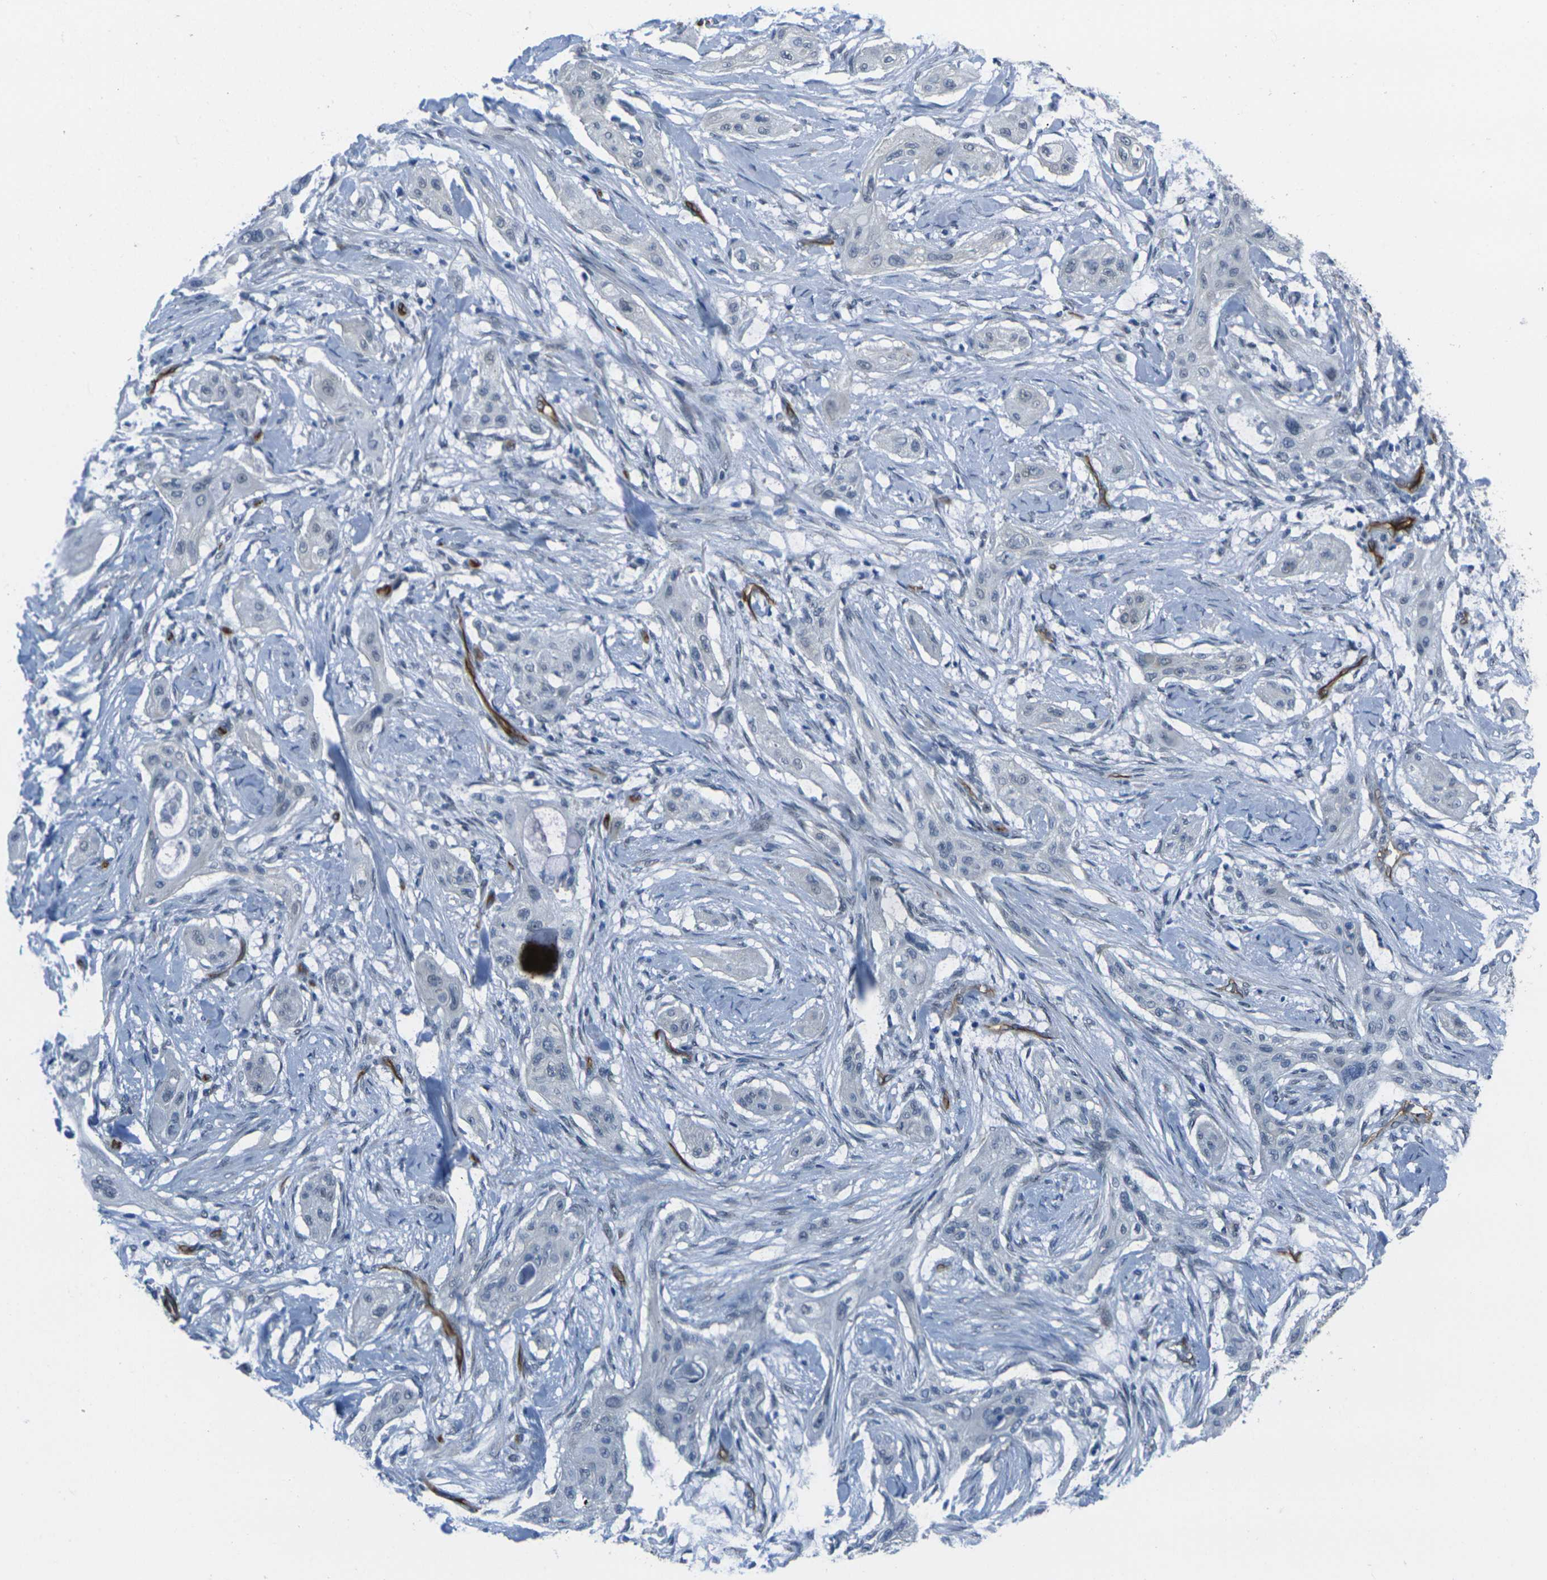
{"staining": {"intensity": "negative", "quantity": "none", "location": "none"}, "tissue": "lung cancer", "cell_type": "Tumor cells", "image_type": "cancer", "snomed": [{"axis": "morphology", "description": "Squamous cell carcinoma, NOS"}, {"axis": "topography", "description": "Lung"}], "caption": "Immunohistochemistry photomicrograph of human squamous cell carcinoma (lung) stained for a protein (brown), which demonstrates no positivity in tumor cells. (Immunohistochemistry, brightfield microscopy, high magnification).", "gene": "HSPA12B", "patient": {"sex": "female", "age": 47}}